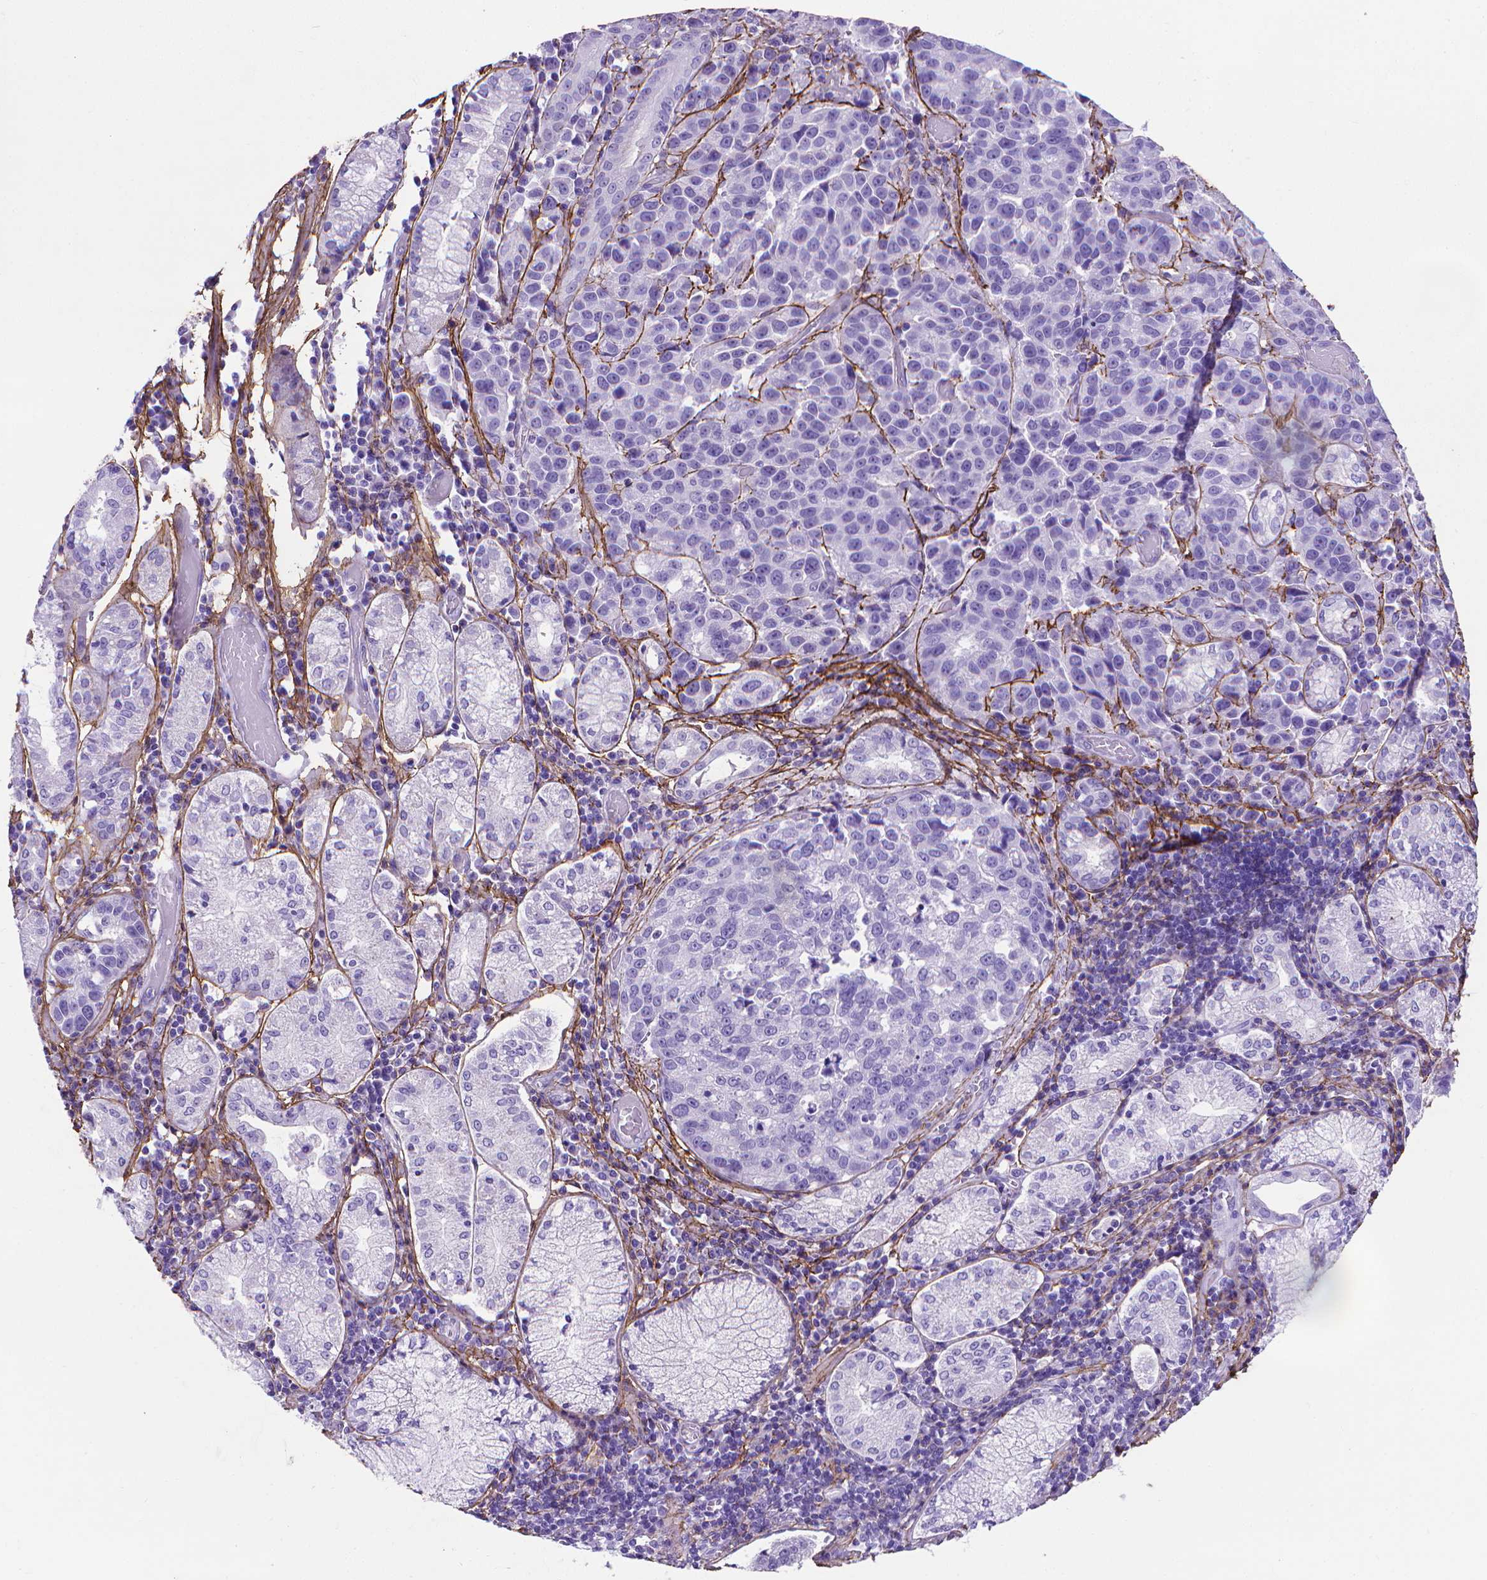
{"staining": {"intensity": "negative", "quantity": "none", "location": "none"}, "tissue": "stomach cancer", "cell_type": "Tumor cells", "image_type": "cancer", "snomed": [{"axis": "morphology", "description": "Adenocarcinoma, NOS"}, {"axis": "topography", "description": "Stomach"}], "caption": "Immunohistochemistry micrograph of neoplastic tissue: human stomach cancer stained with DAB demonstrates no significant protein staining in tumor cells. (IHC, brightfield microscopy, high magnification).", "gene": "MFAP2", "patient": {"sex": "male", "age": 93}}